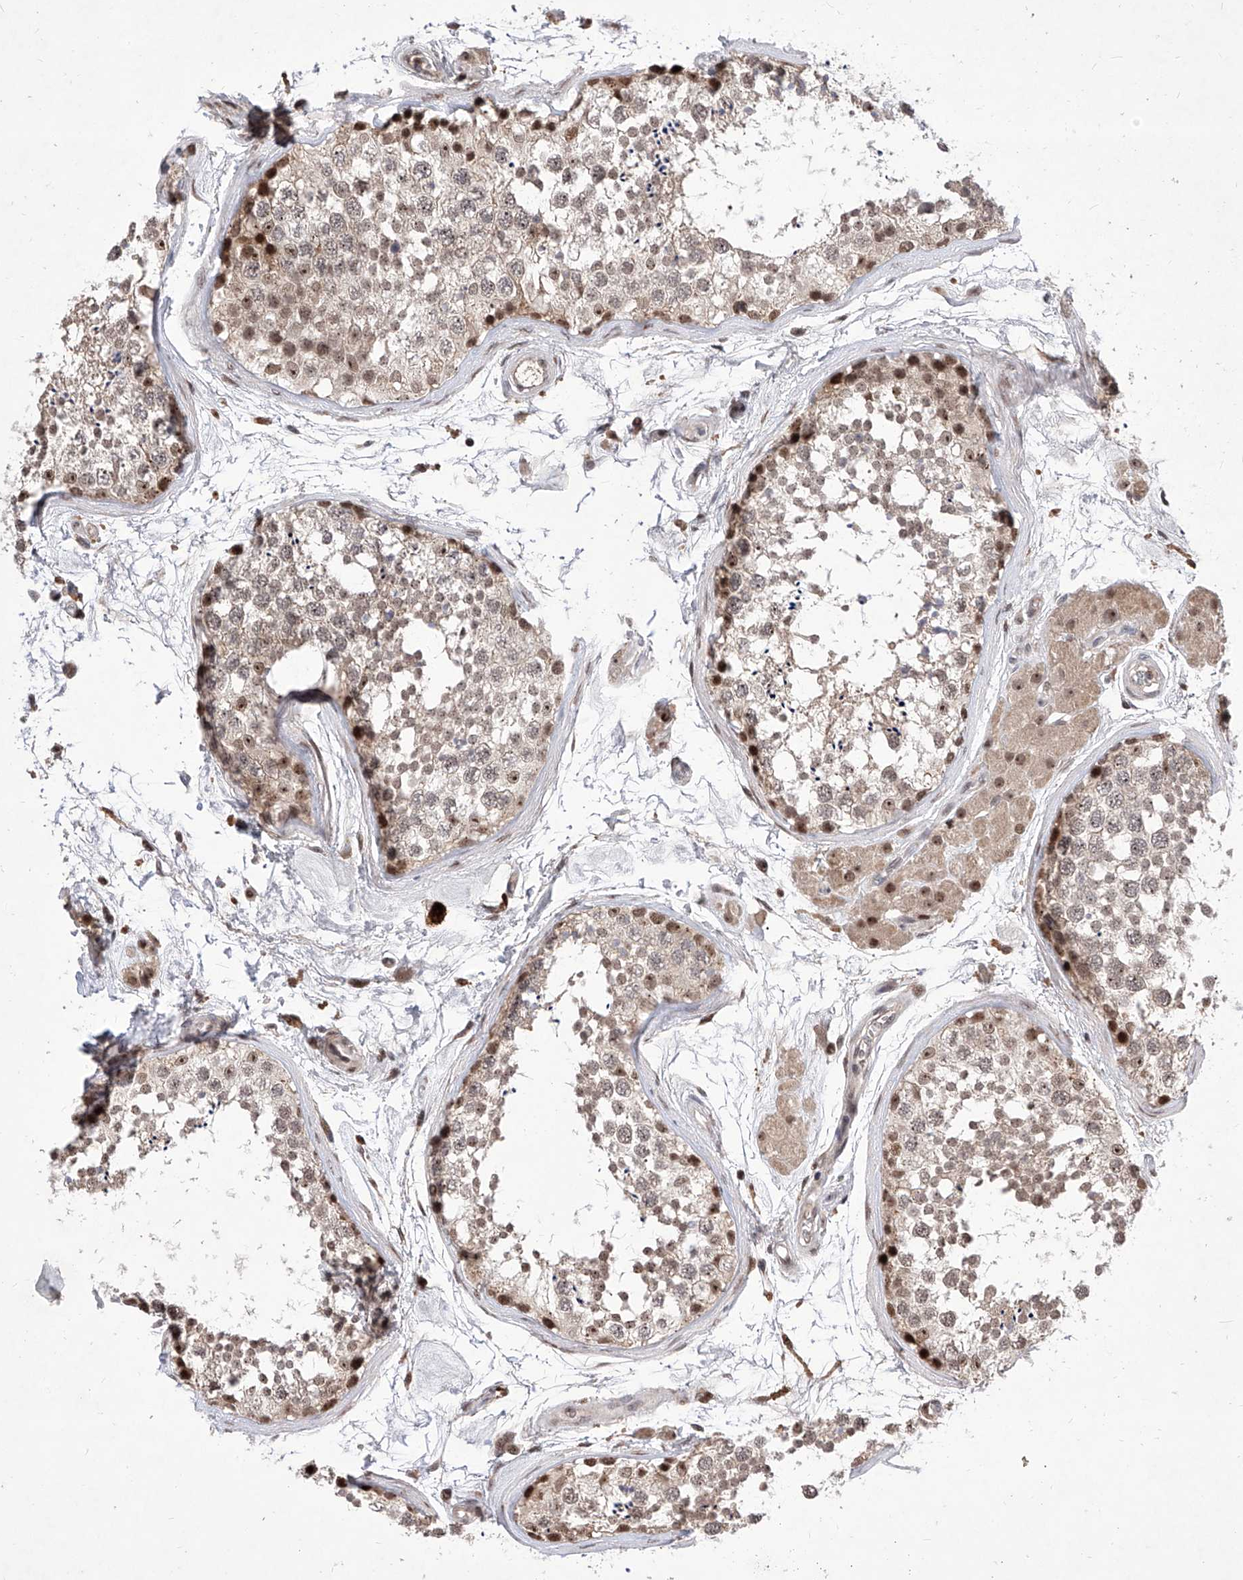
{"staining": {"intensity": "moderate", "quantity": "<25%", "location": "nuclear"}, "tissue": "testis", "cell_type": "Cells in seminiferous ducts", "image_type": "normal", "snomed": [{"axis": "morphology", "description": "Normal tissue, NOS"}, {"axis": "topography", "description": "Testis"}], "caption": "A photomicrograph of human testis stained for a protein reveals moderate nuclear brown staining in cells in seminiferous ducts. (DAB (3,3'-diaminobenzidine) IHC with brightfield microscopy, high magnification).", "gene": "LGR4", "patient": {"sex": "male", "age": 56}}